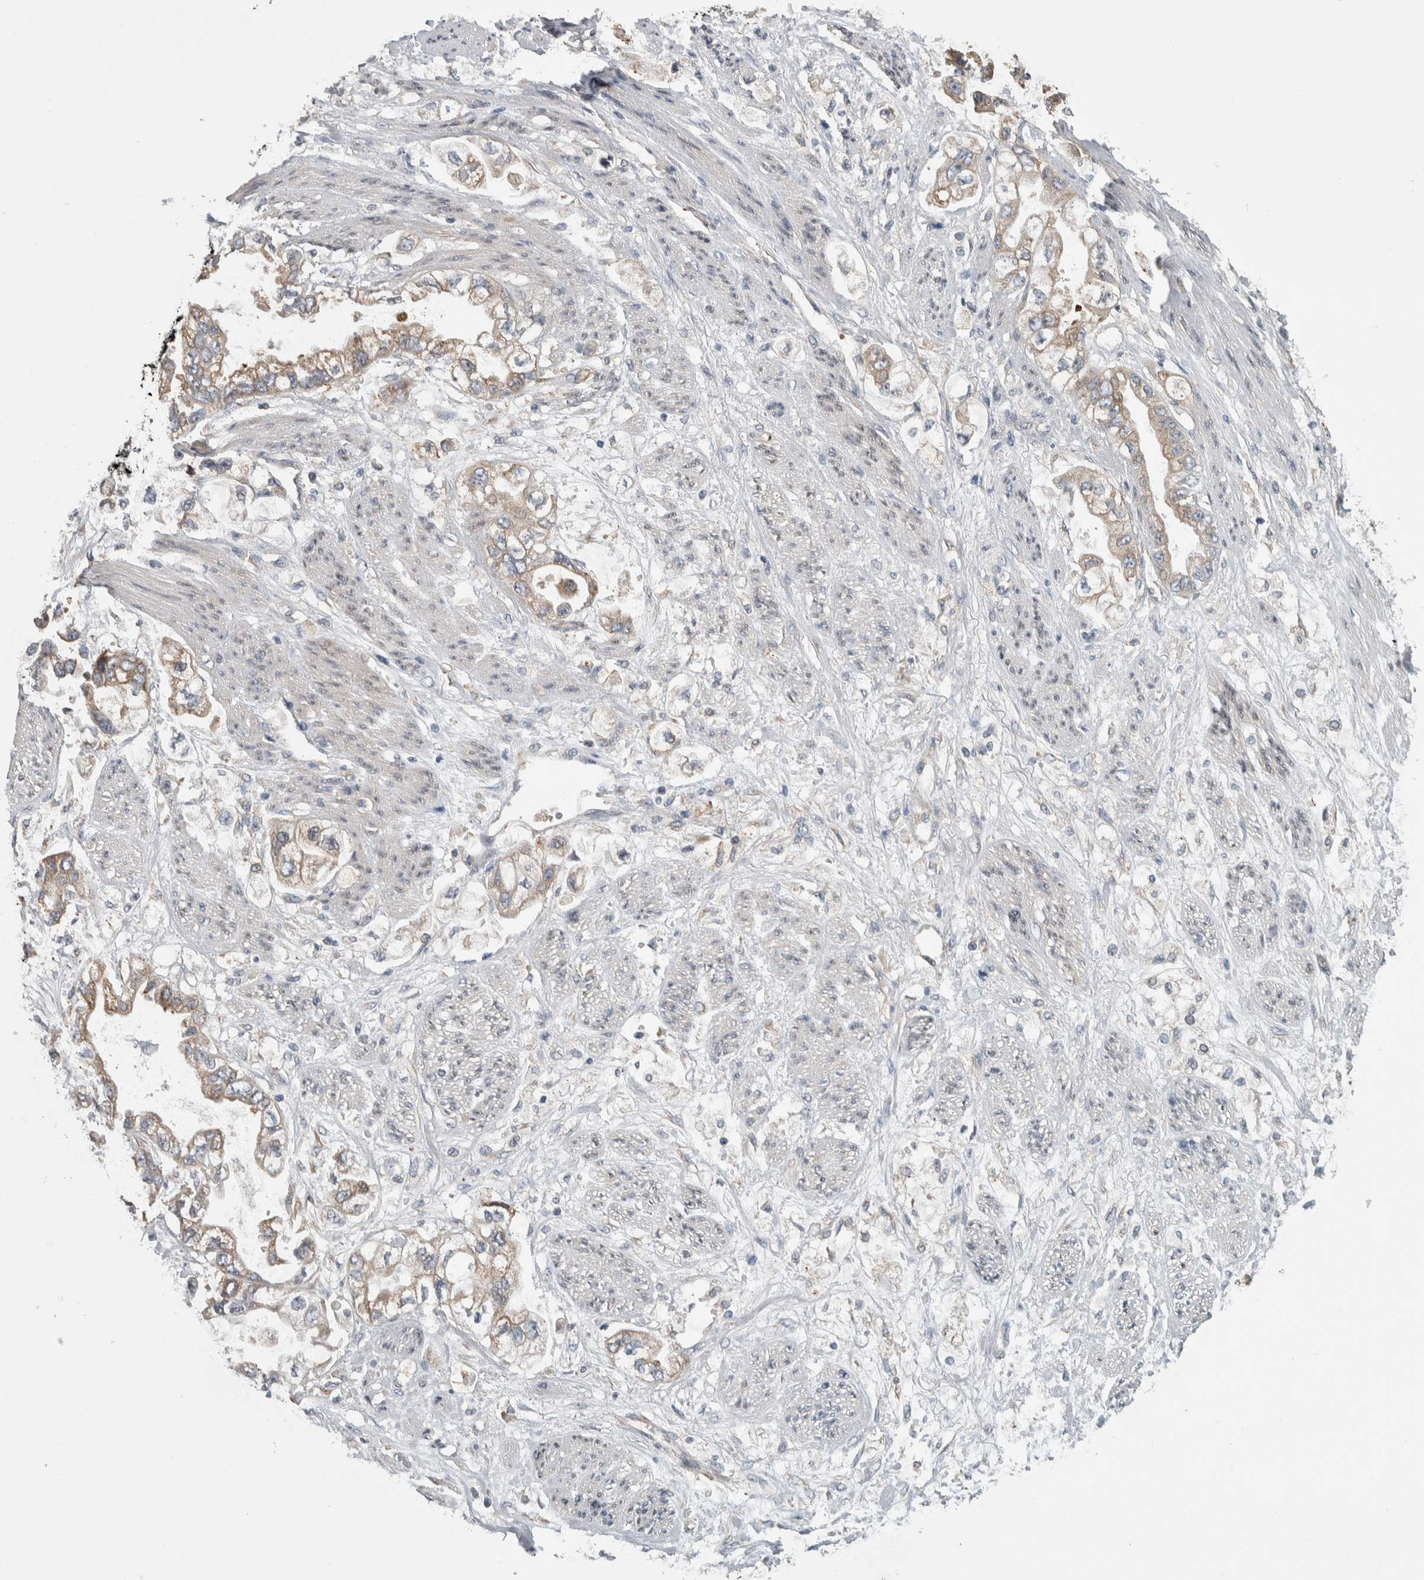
{"staining": {"intensity": "weak", "quantity": ">75%", "location": "cytoplasmic/membranous"}, "tissue": "stomach cancer", "cell_type": "Tumor cells", "image_type": "cancer", "snomed": [{"axis": "morphology", "description": "Adenocarcinoma, NOS"}, {"axis": "topography", "description": "Stomach"}], "caption": "IHC micrograph of neoplastic tissue: stomach cancer (adenocarcinoma) stained using immunohistochemistry (IHC) demonstrates low levels of weak protein expression localized specifically in the cytoplasmic/membranous of tumor cells, appearing as a cytoplasmic/membranous brown color.", "gene": "PRDM4", "patient": {"sex": "male", "age": 62}}